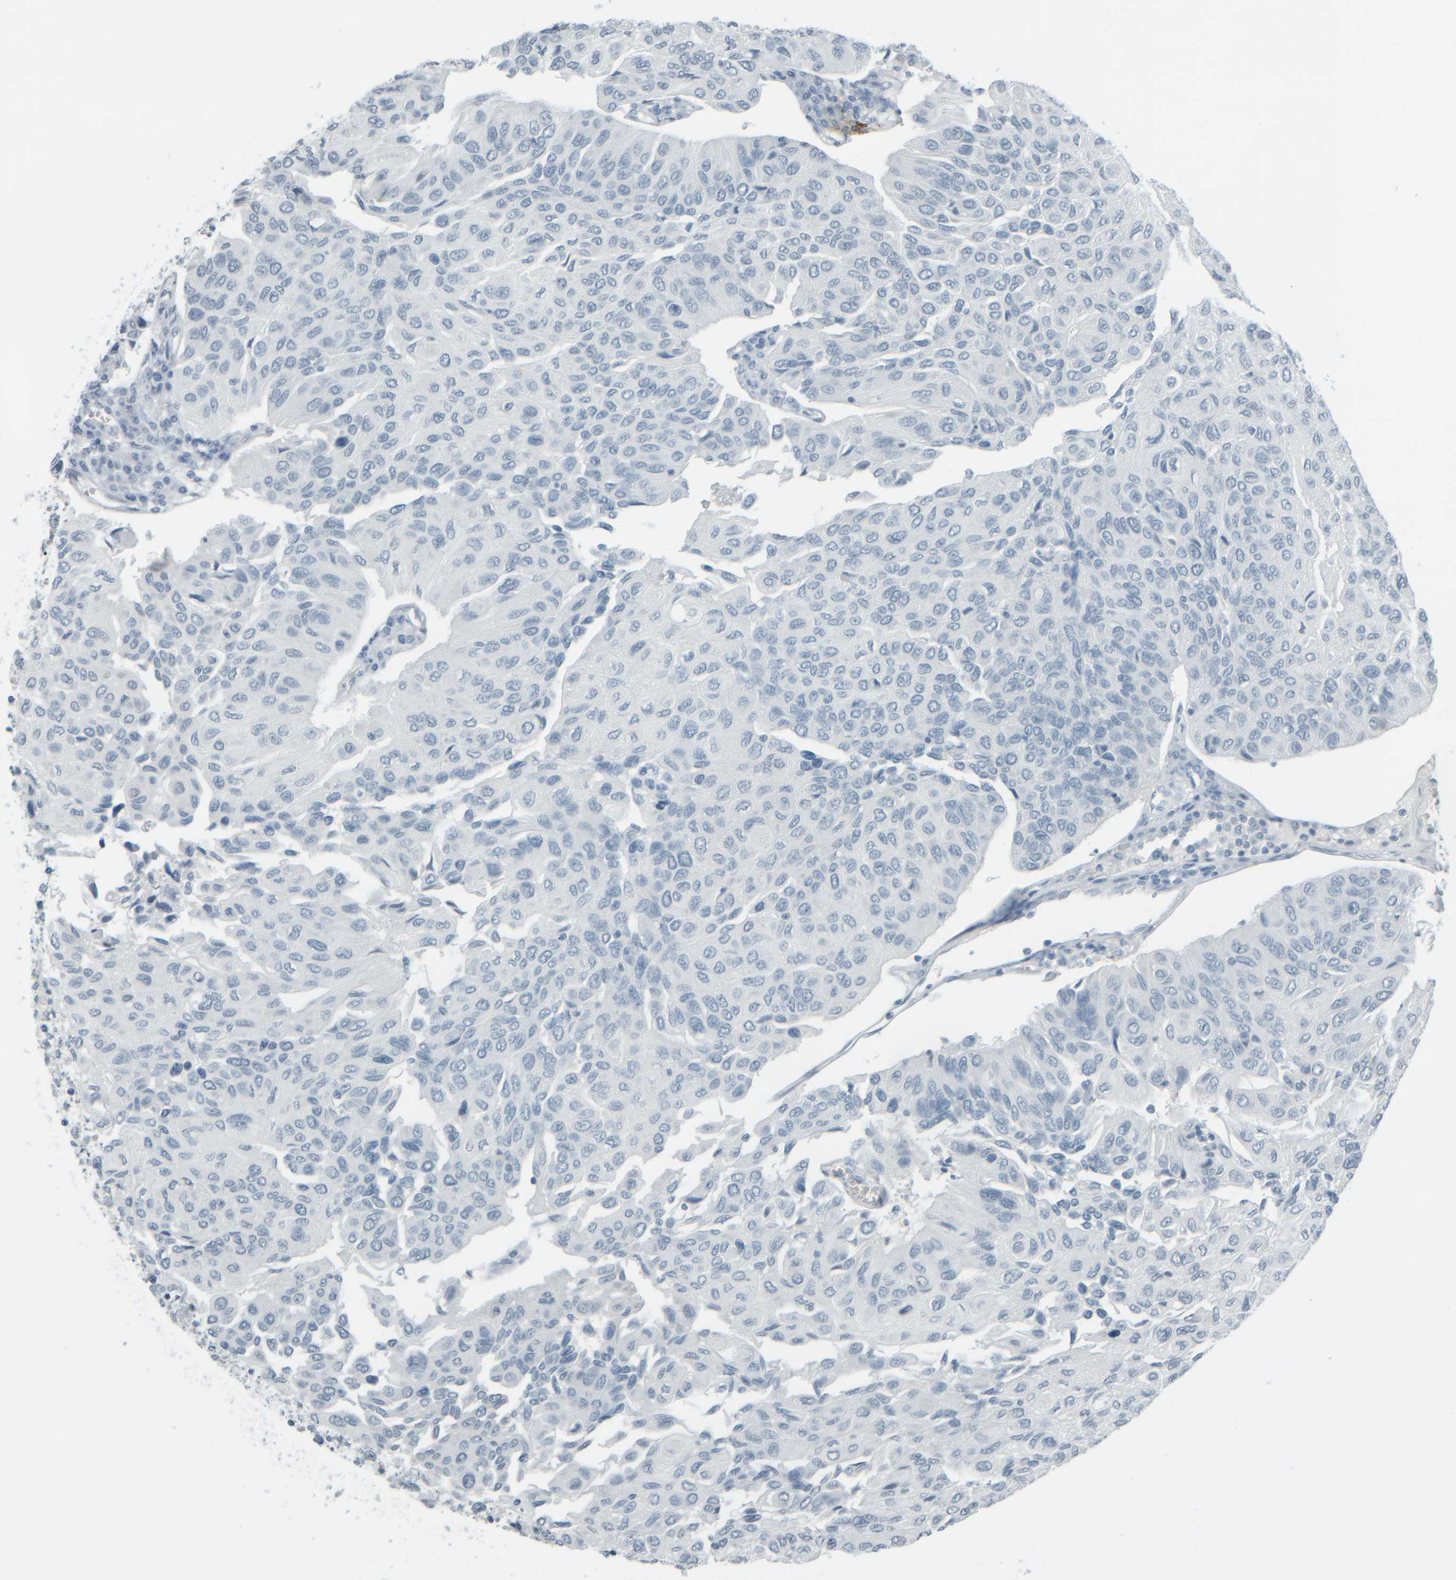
{"staining": {"intensity": "negative", "quantity": "none", "location": "none"}, "tissue": "urothelial cancer", "cell_type": "Tumor cells", "image_type": "cancer", "snomed": [{"axis": "morphology", "description": "Urothelial carcinoma, High grade"}, {"axis": "topography", "description": "Urinary bladder"}], "caption": "DAB immunohistochemical staining of human urothelial carcinoma (high-grade) demonstrates no significant positivity in tumor cells. (Immunohistochemistry (ihc), brightfield microscopy, high magnification).", "gene": "TPSAB1", "patient": {"sex": "male", "age": 66}}